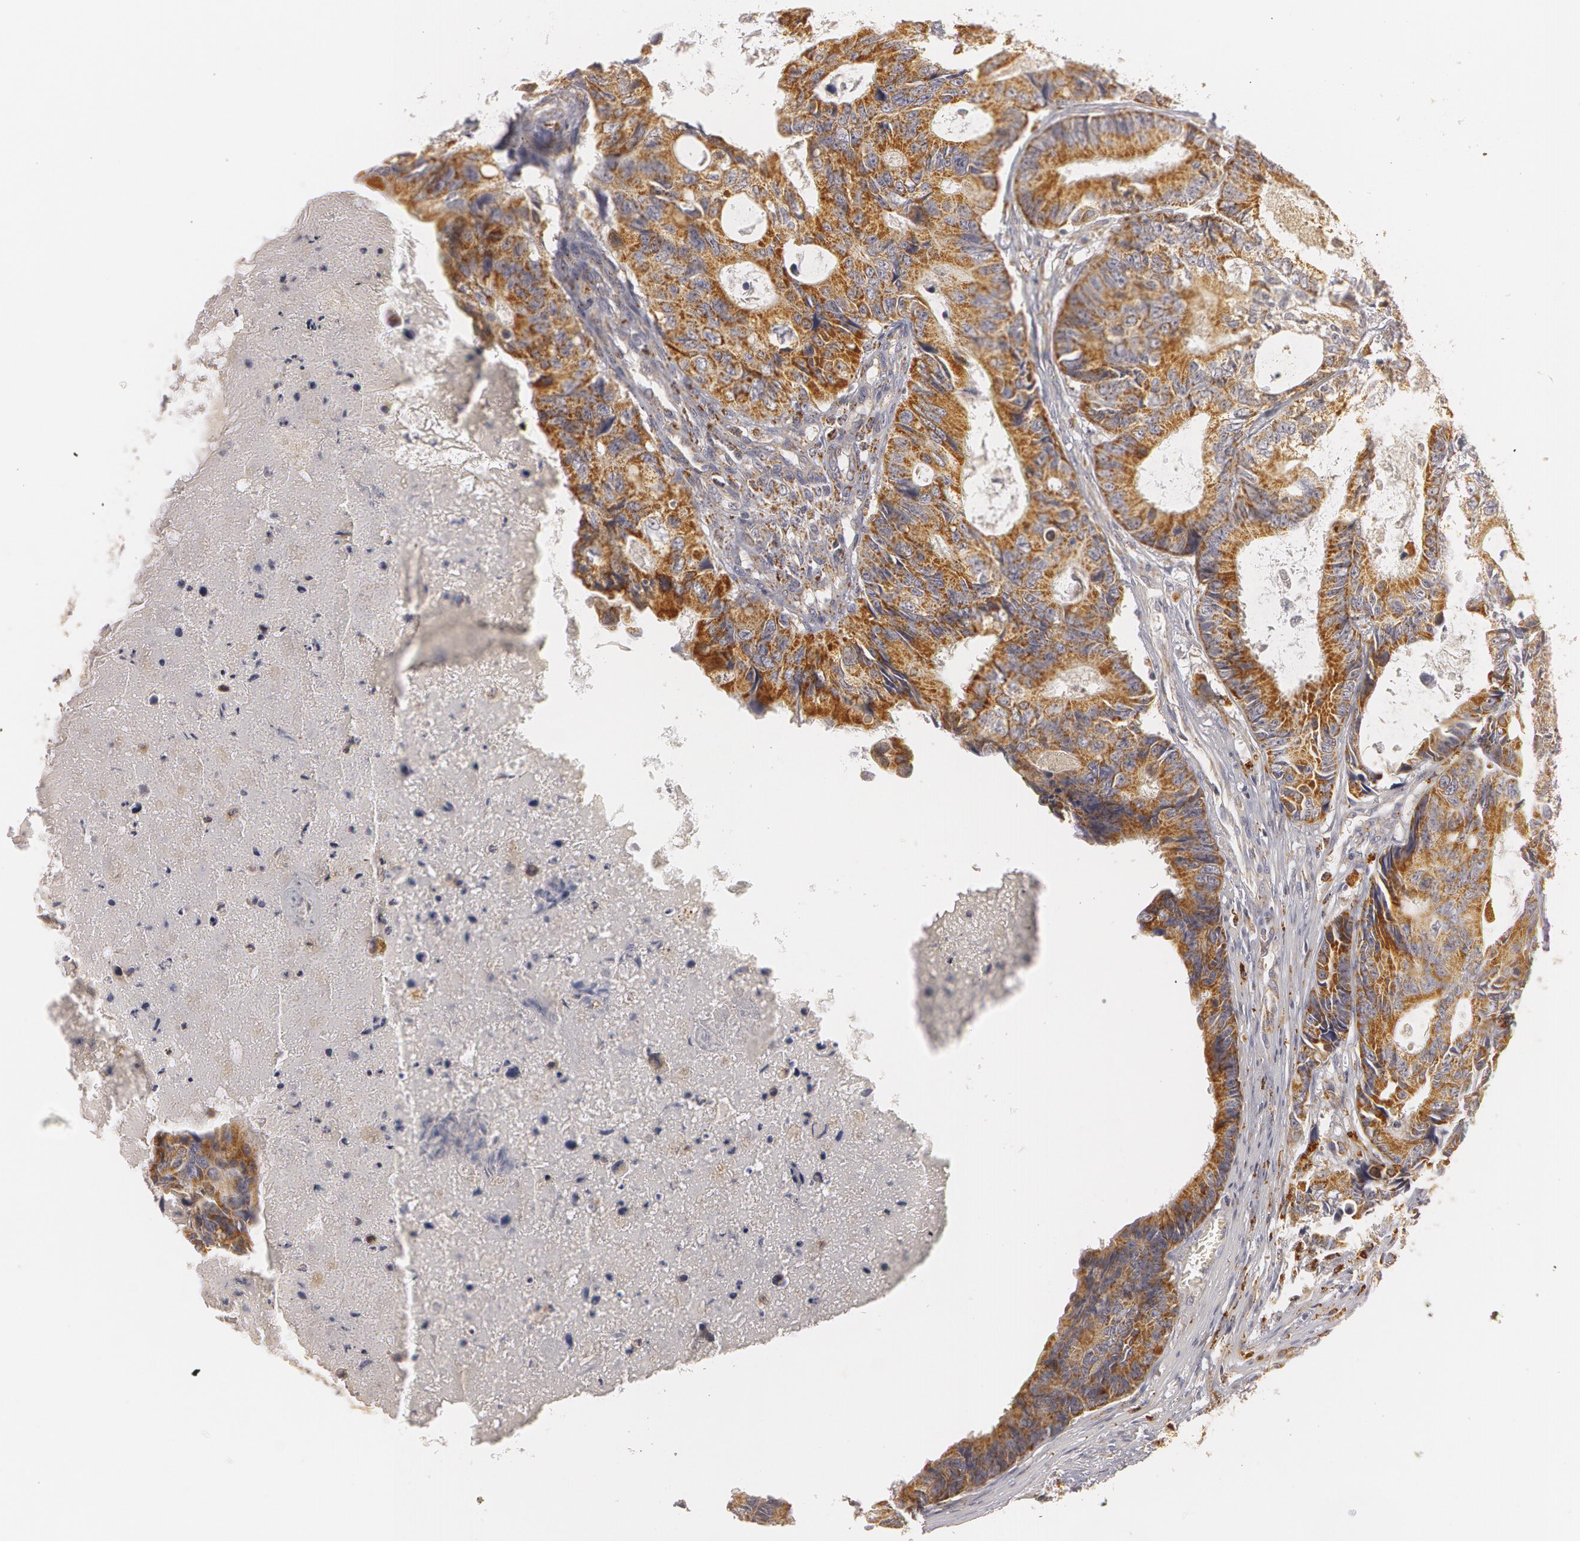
{"staining": {"intensity": "strong", "quantity": ">75%", "location": "cytoplasmic/membranous"}, "tissue": "colorectal cancer", "cell_type": "Tumor cells", "image_type": "cancer", "snomed": [{"axis": "morphology", "description": "Adenocarcinoma, NOS"}, {"axis": "topography", "description": "Rectum"}], "caption": "Brown immunohistochemical staining in adenocarcinoma (colorectal) shows strong cytoplasmic/membranous staining in approximately >75% of tumor cells.", "gene": "C7", "patient": {"sex": "female", "age": 98}}